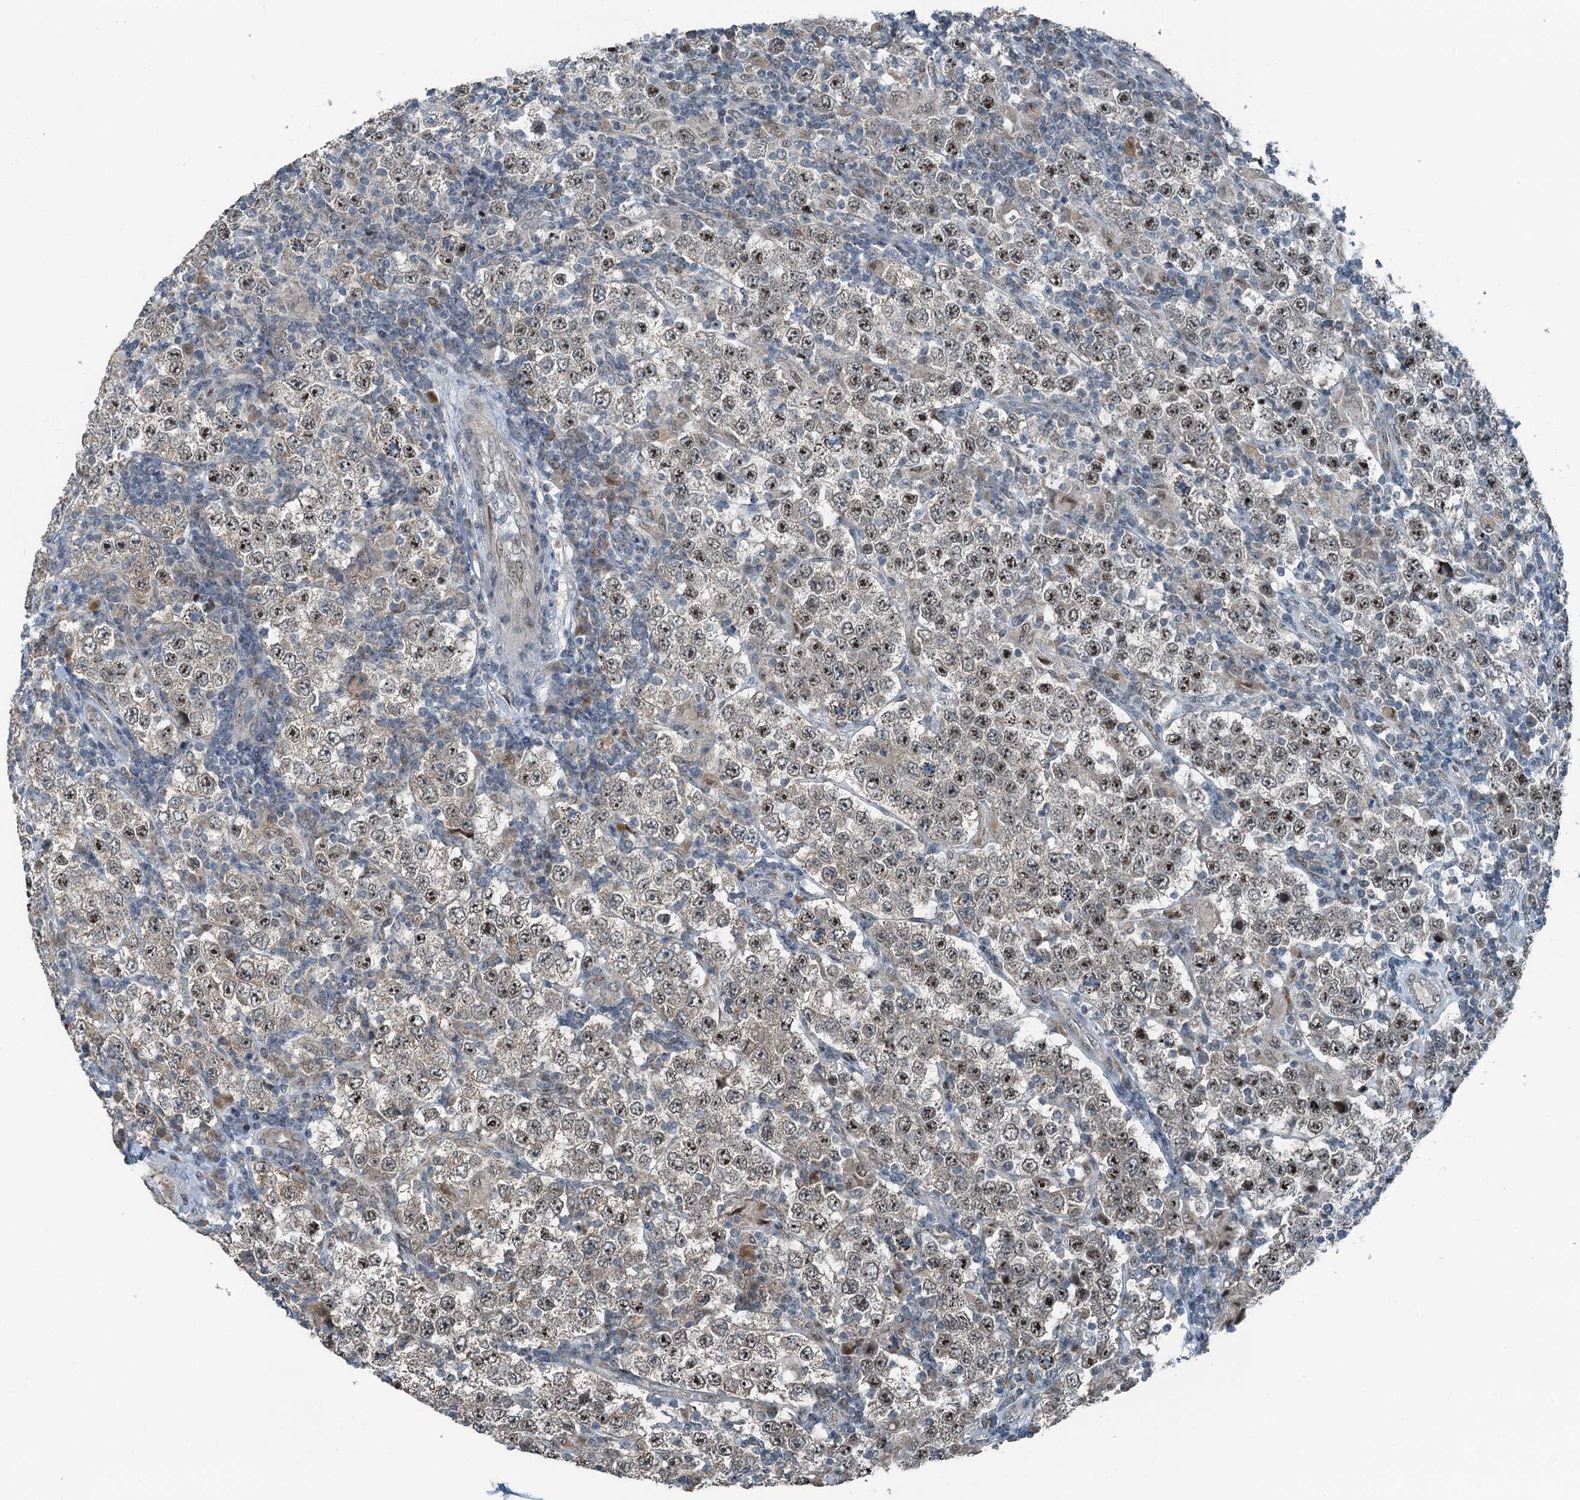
{"staining": {"intensity": "moderate", "quantity": ">75%", "location": "nuclear"}, "tissue": "testis cancer", "cell_type": "Tumor cells", "image_type": "cancer", "snomed": [{"axis": "morphology", "description": "Normal tissue, NOS"}, {"axis": "morphology", "description": "Urothelial carcinoma, High grade"}, {"axis": "morphology", "description": "Seminoma, NOS"}, {"axis": "morphology", "description": "Carcinoma, Embryonal, NOS"}, {"axis": "topography", "description": "Urinary bladder"}, {"axis": "topography", "description": "Testis"}], "caption": "Testis cancer (urothelial carcinoma (high-grade)) tissue reveals moderate nuclear expression in about >75% of tumor cells, visualized by immunohistochemistry.", "gene": "BMERB1", "patient": {"sex": "male", "age": 41}}